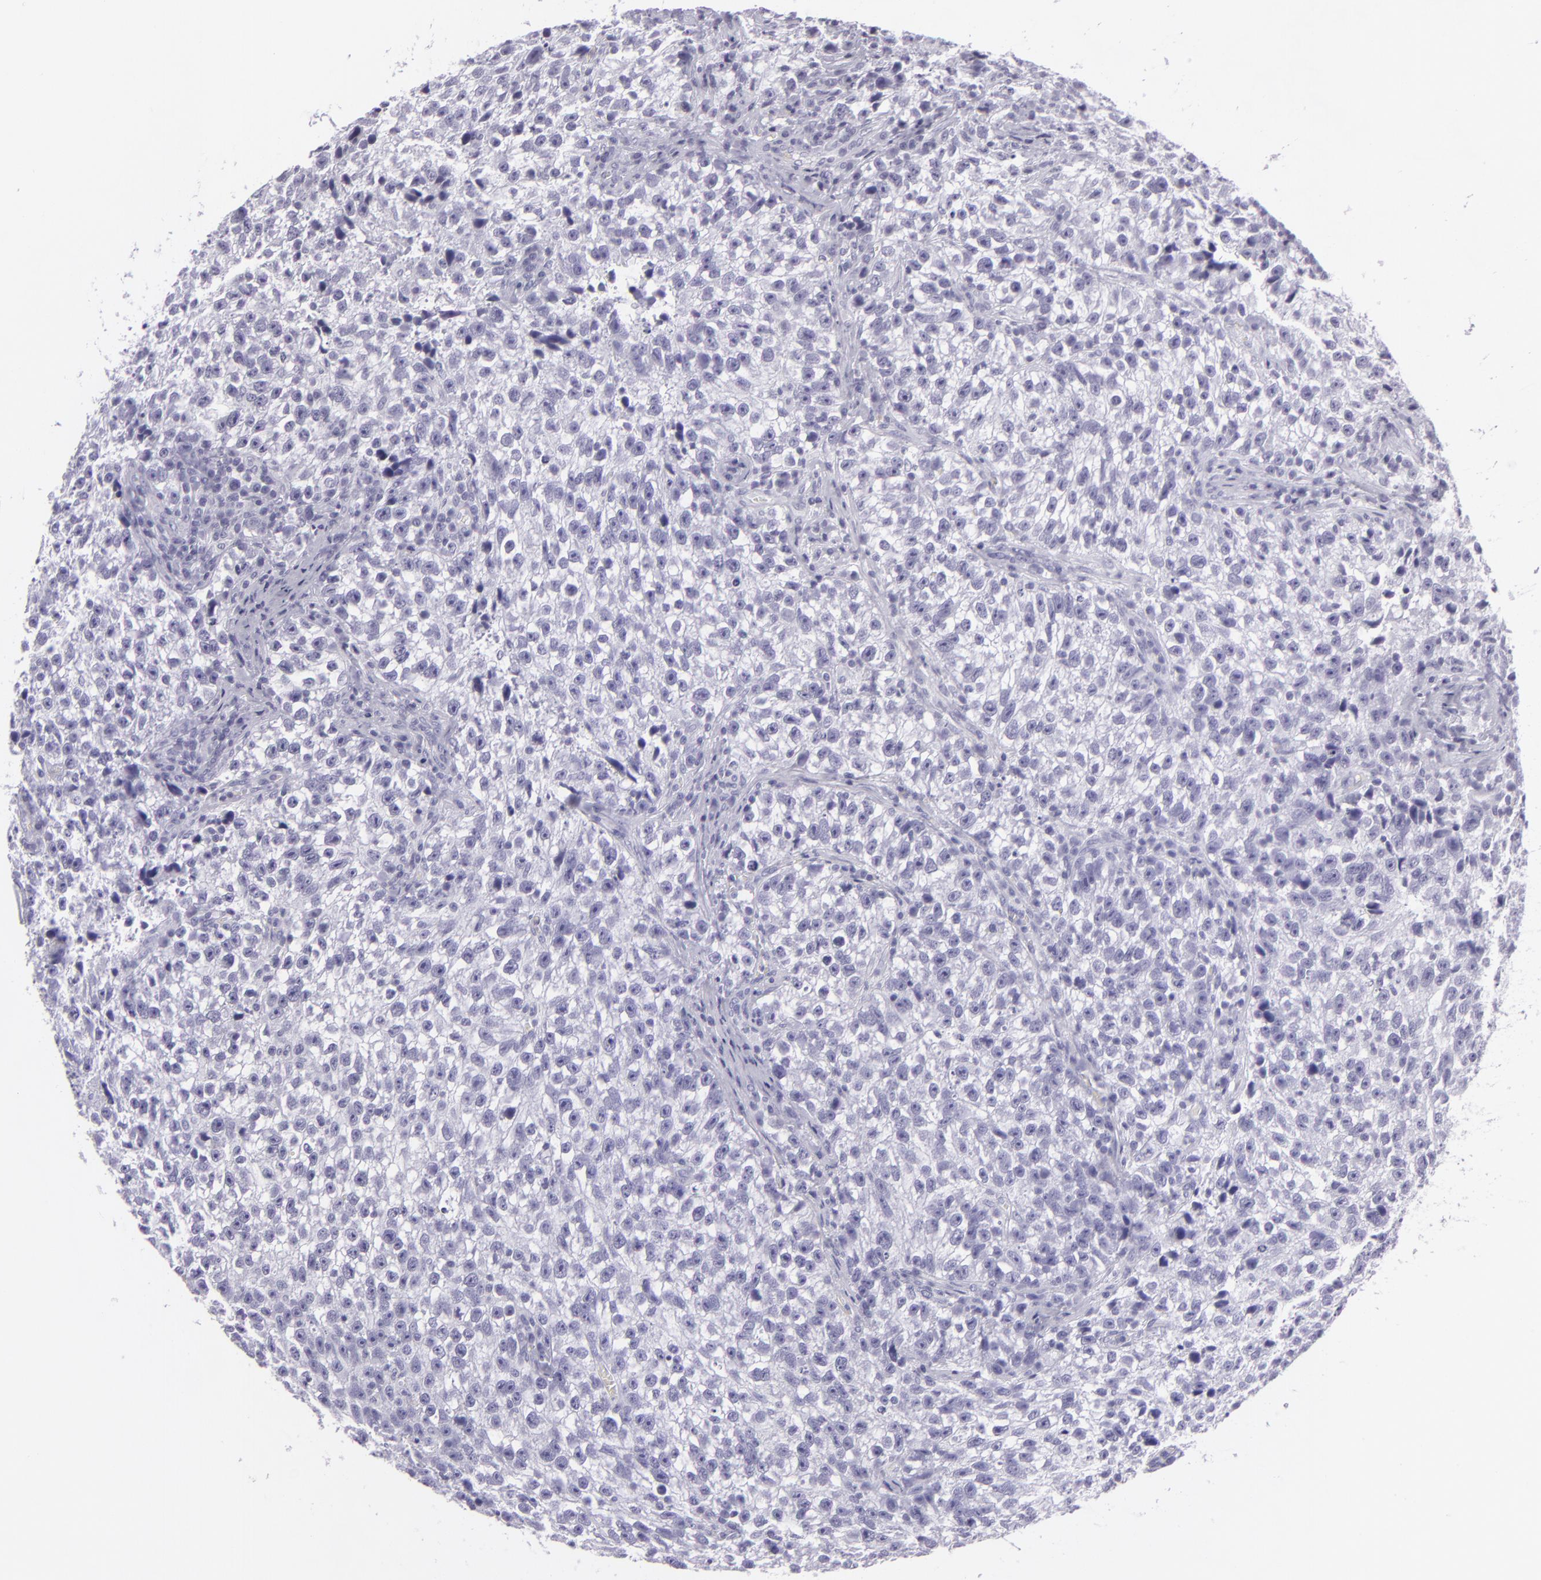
{"staining": {"intensity": "negative", "quantity": "none", "location": "none"}, "tissue": "testis cancer", "cell_type": "Tumor cells", "image_type": "cancer", "snomed": [{"axis": "morphology", "description": "Seminoma, NOS"}, {"axis": "topography", "description": "Testis"}], "caption": "An immunohistochemistry photomicrograph of seminoma (testis) is shown. There is no staining in tumor cells of seminoma (testis).", "gene": "MUC6", "patient": {"sex": "male", "age": 38}}